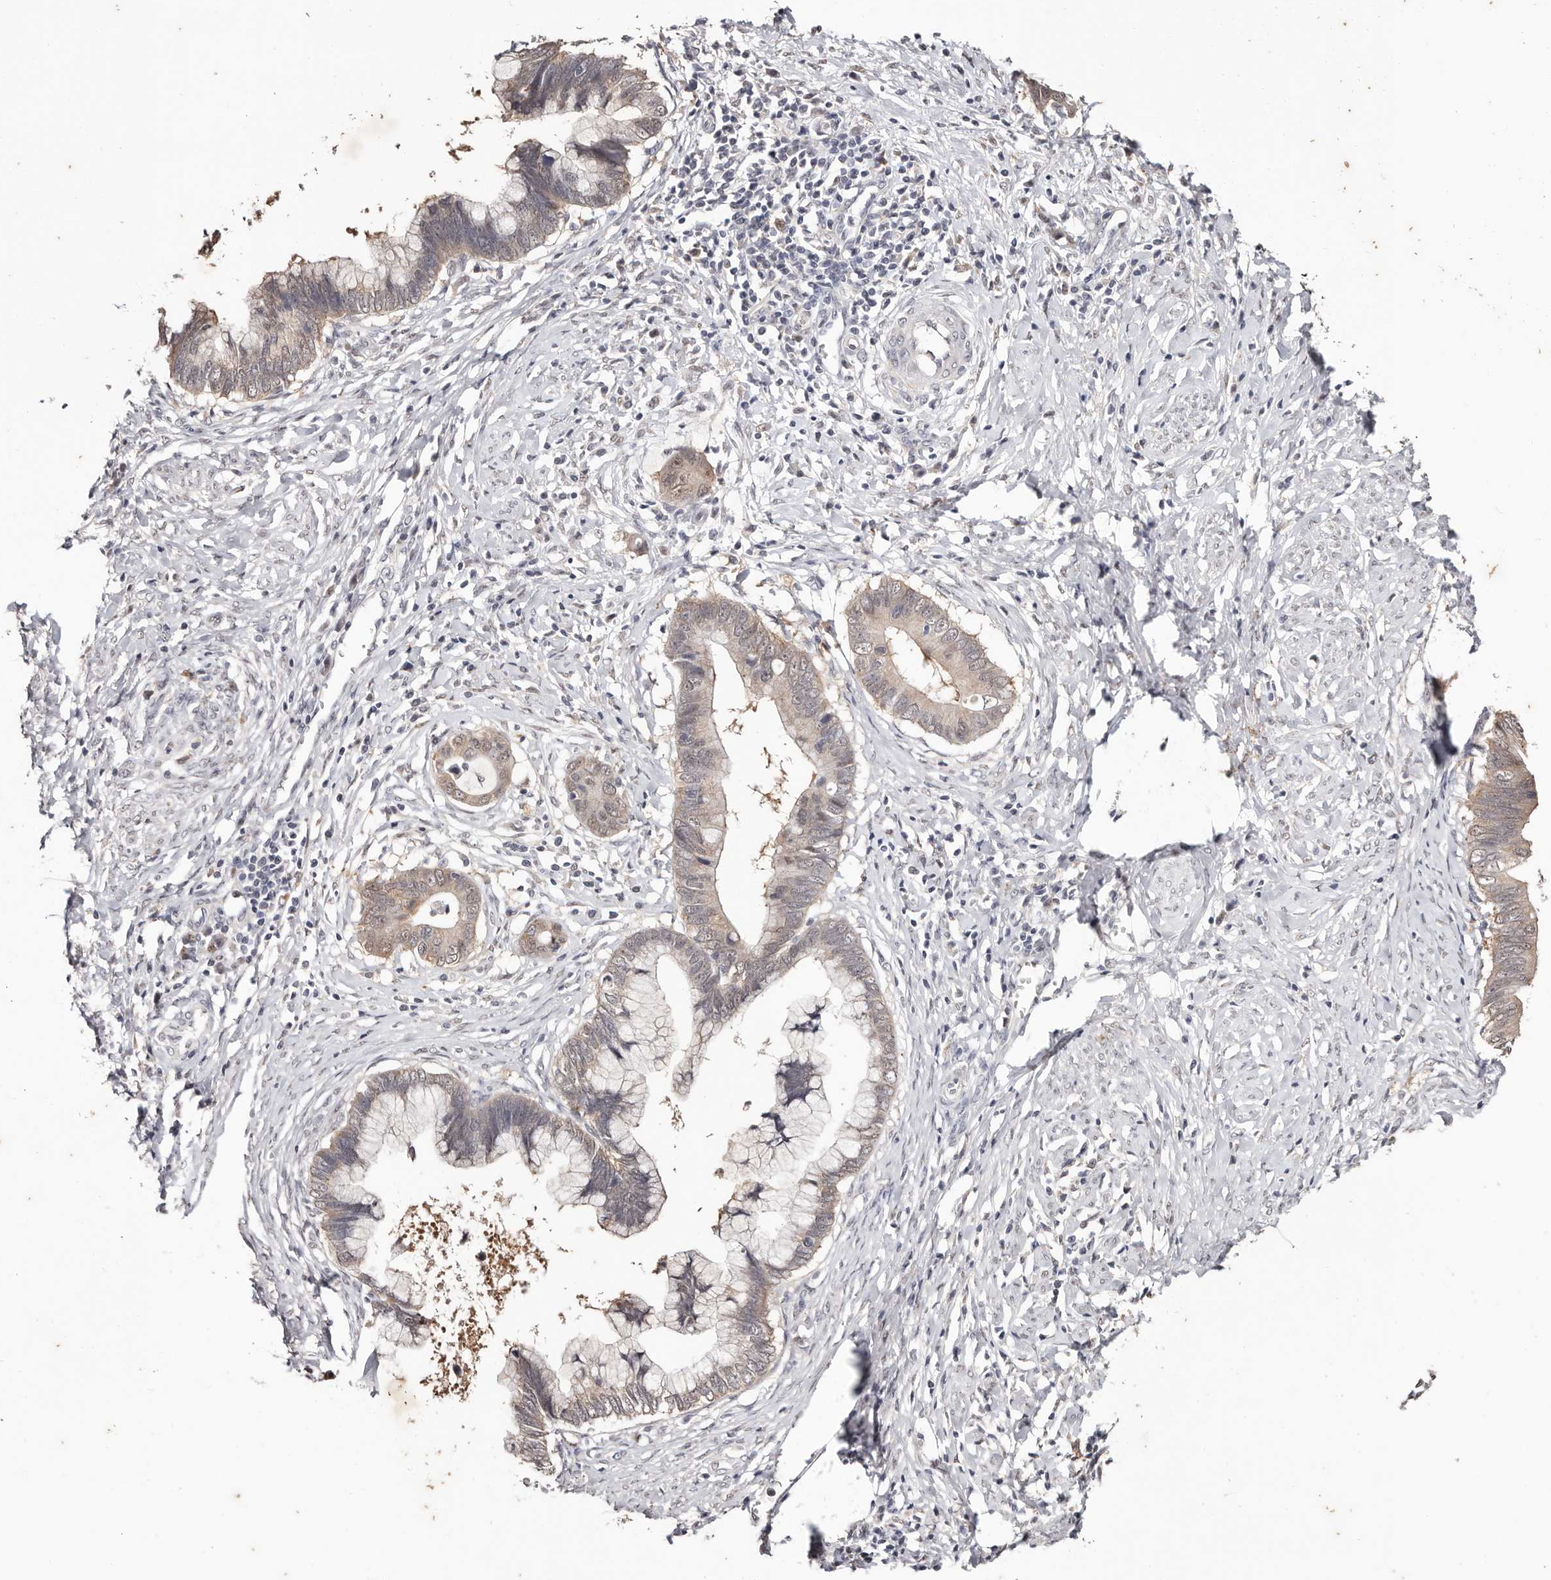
{"staining": {"intensity": "moderate", "quantity": ">75%", "location": "cytoplasmic/membranous,nuclear"}, "tissue": "cervical cancer", "cell_type": "Tumor cells", "image_type": "cancer", "snomed": [{"axis": "morphology", "description": "Adenocarcinoma, NOS"}, {"axis": "topography", "description": "Cervix"}], "caption": "IHC of human cervical adenocarcinoma displays medium levels of moderate cytoplasmic/membranous and nuclear positivity in about >75% of tumor cells. Immunohistochemistry (ihc) stains the protein in brown and the nuclei are stained blue.", "gene": "TYW3", "patient": {"sex": "female", "age": 44}}